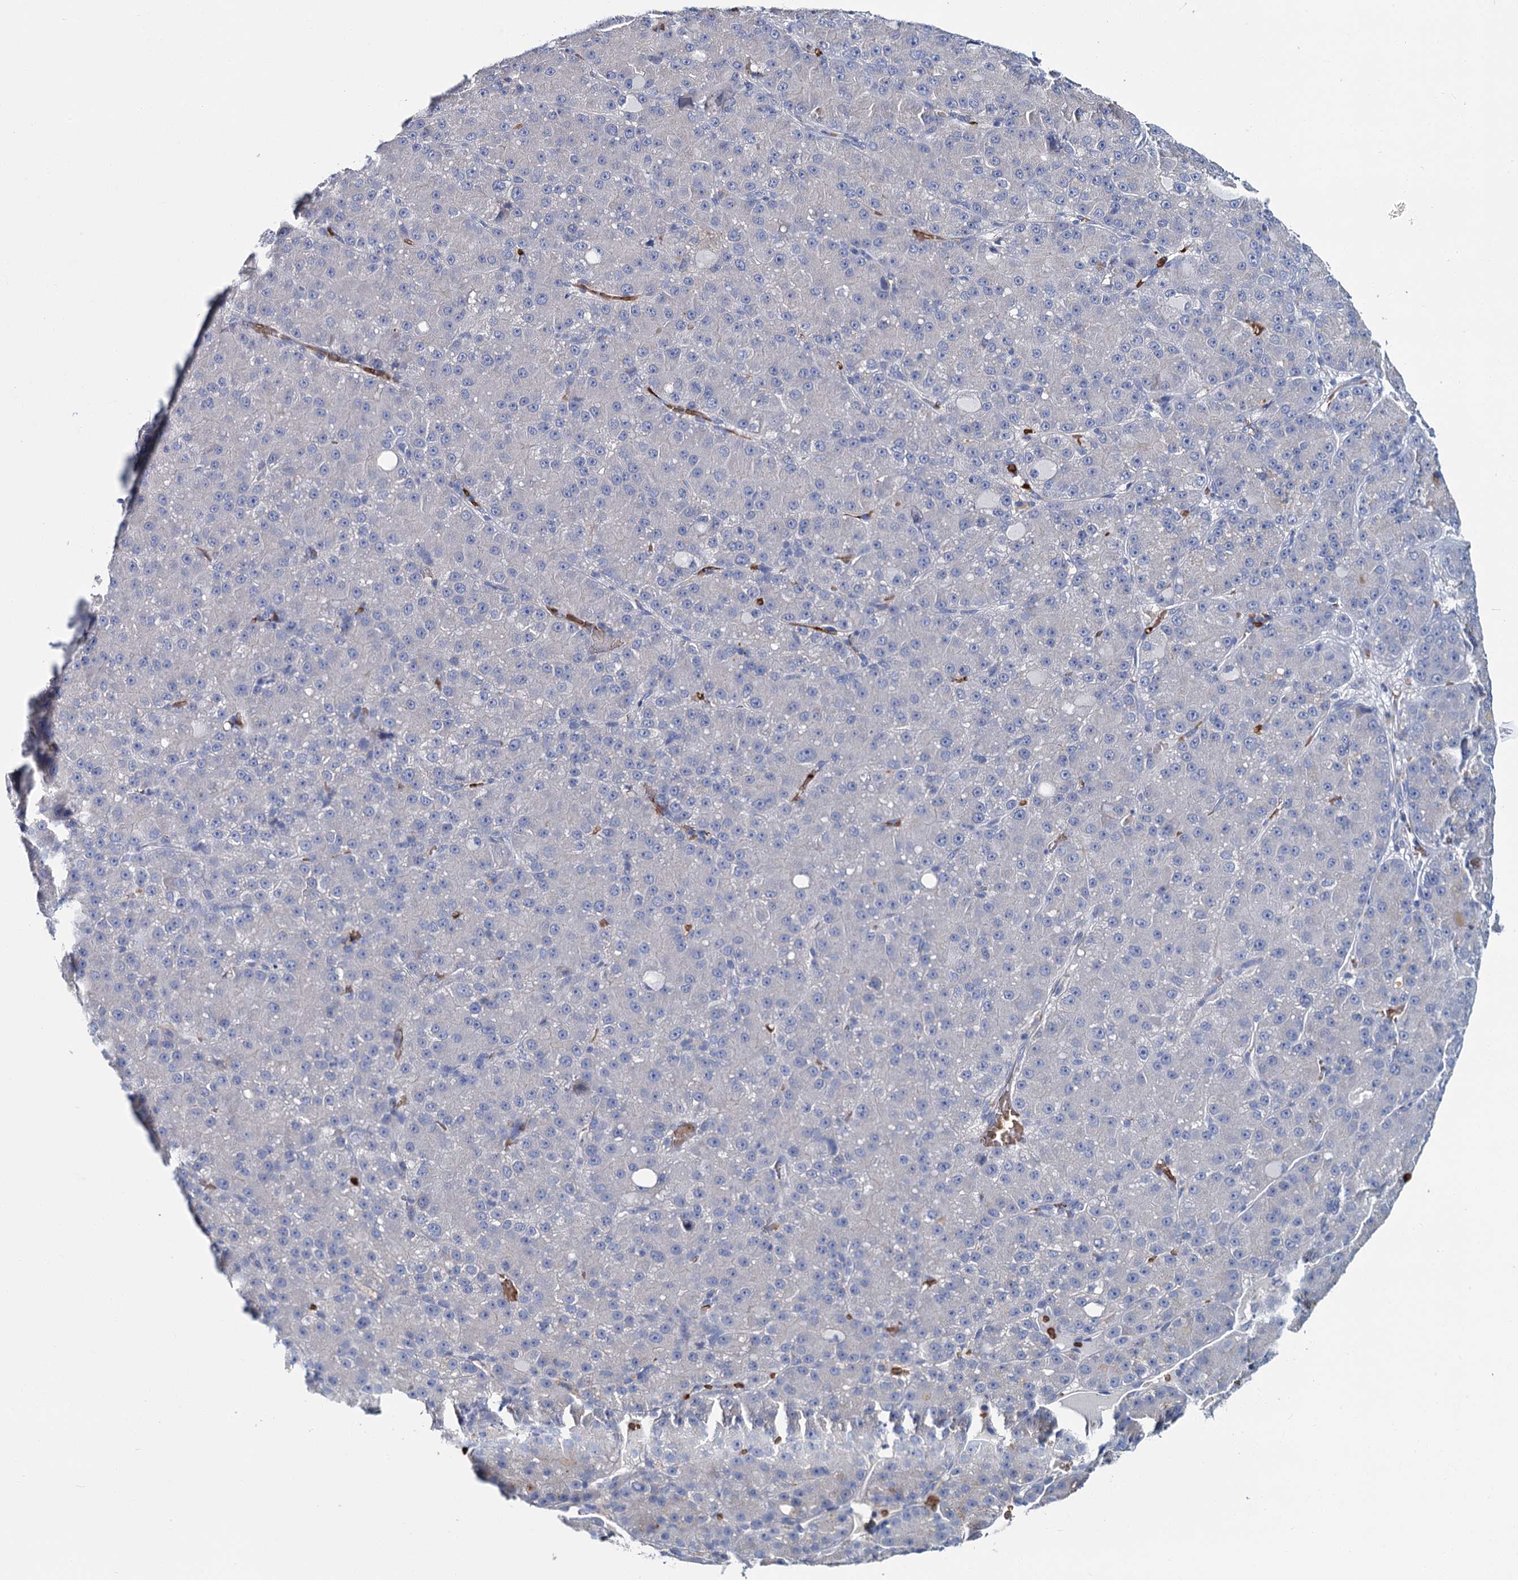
{"staining": {"intensity": "negative", "quantity": "none", "location": "none"}, "tissue": "liver cancer", "cell_type": "Tumor cells", "image_type": "cancer", "snomed": [{"axis": "morphology", "description": "Carcinoma, Hepatocellular, NOS"}, {"axis": "topography", "description": "Liver"}], "caption": "This image is of hepatocellular carcinoma (liver) stained with immunohistochemistry to label a protein in brown with the nuclei are counter-stained blue. There is no expression in tumor cells. Nuclei are stained in blue.", "gene": "ATG2A", "patient": {"sex": "male", "age": 67}}